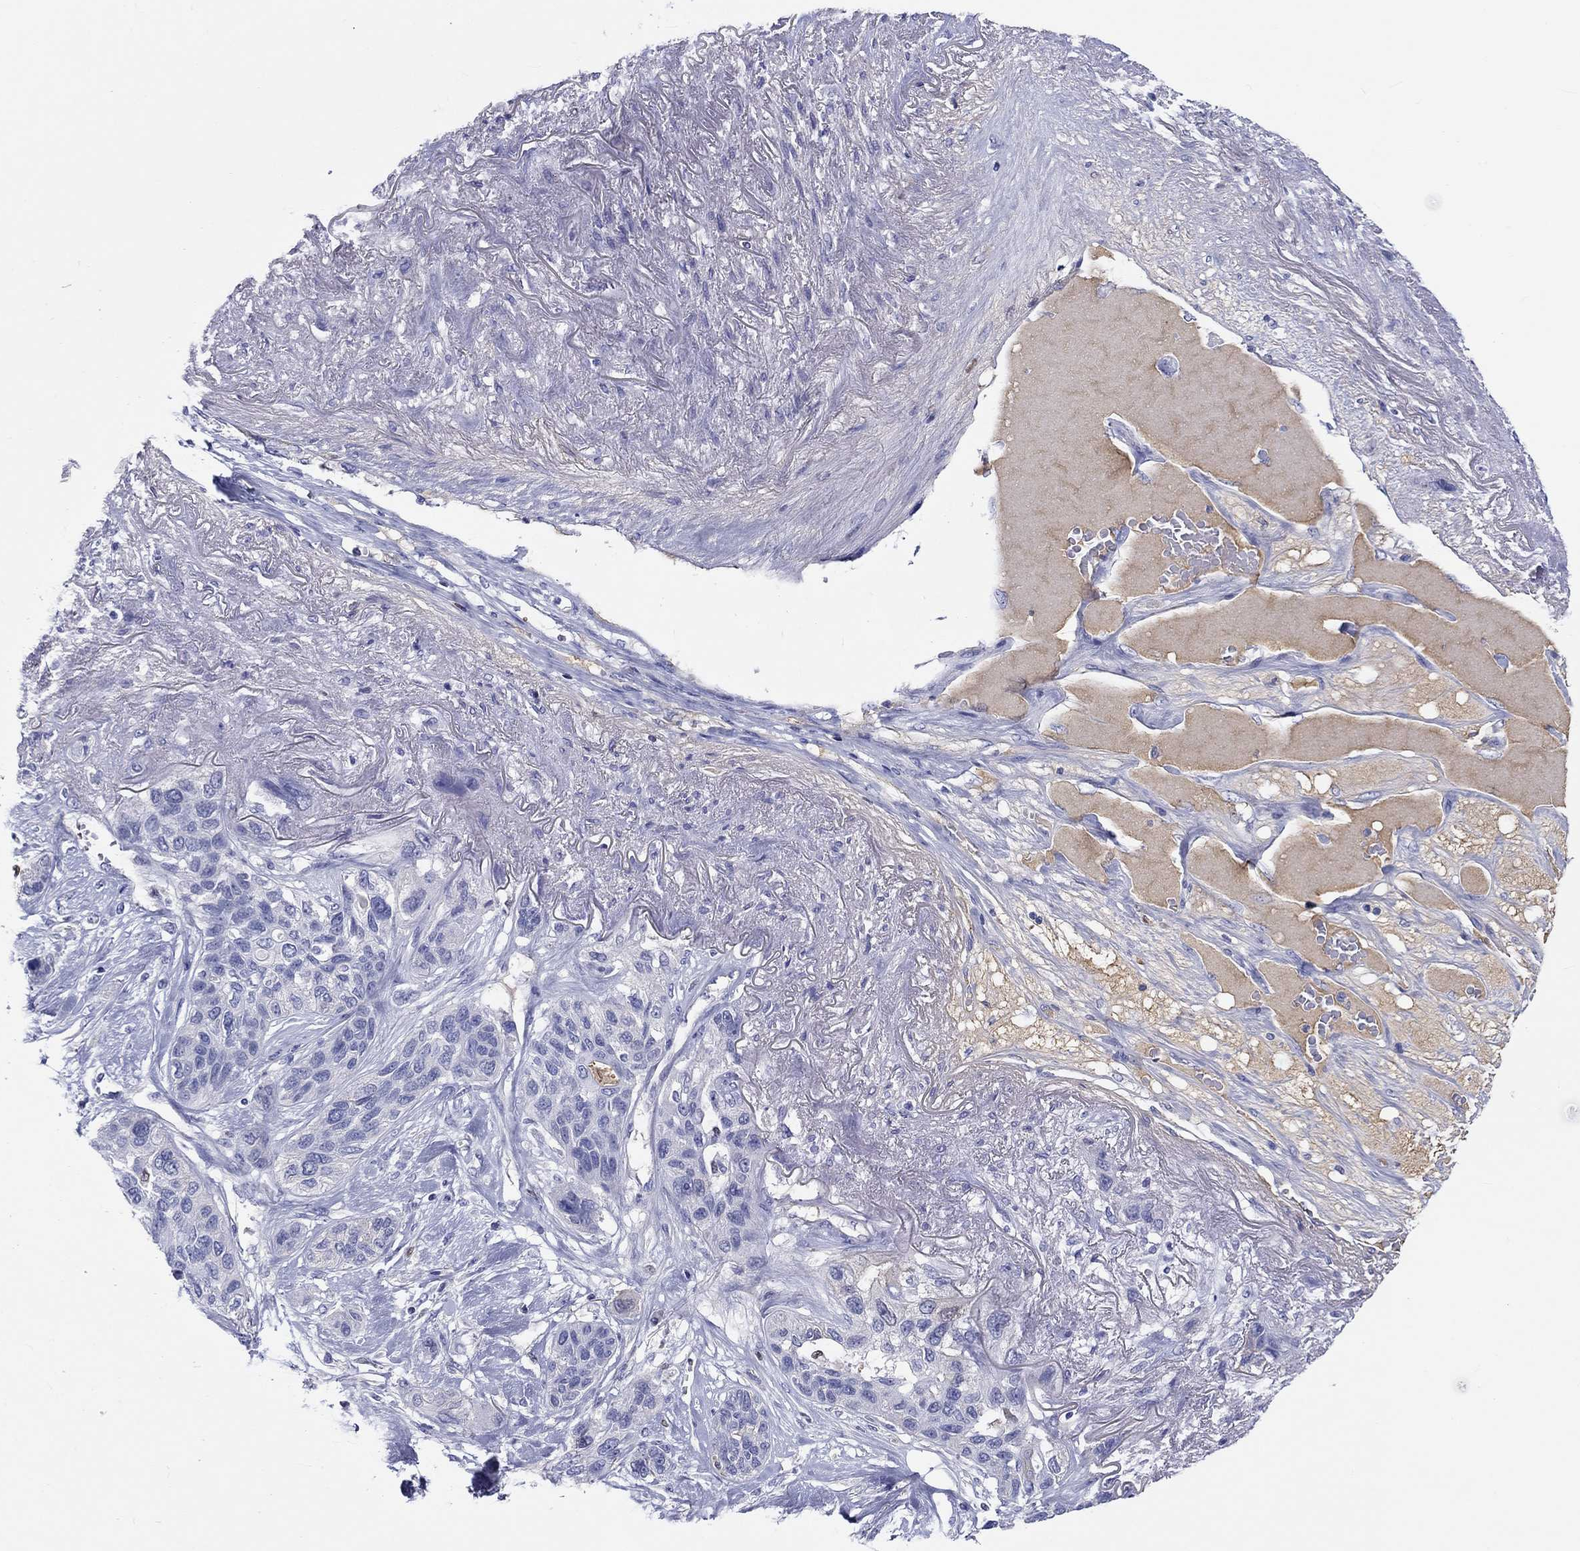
{"staining": {"intensity": "negative", "quantity": "none", "location": "none"}, "tissue": "lung cancer", "cell_type": "Tumor cells", "image_type": "cancer", "snomed": [{"axis": "morphology", "description": "Squamous cell carcinoma, NOS"}, {"axis": "topography", "description": "Lung"}], "caption": "An IHC image of lung cancer (squamous cell carcinoma) is shown. There is no staining in tumor cells of lung cancer (squamous cell carcinoma).", "gene": "CDY2B", "patient": {"sex": "female", "age": 70}}